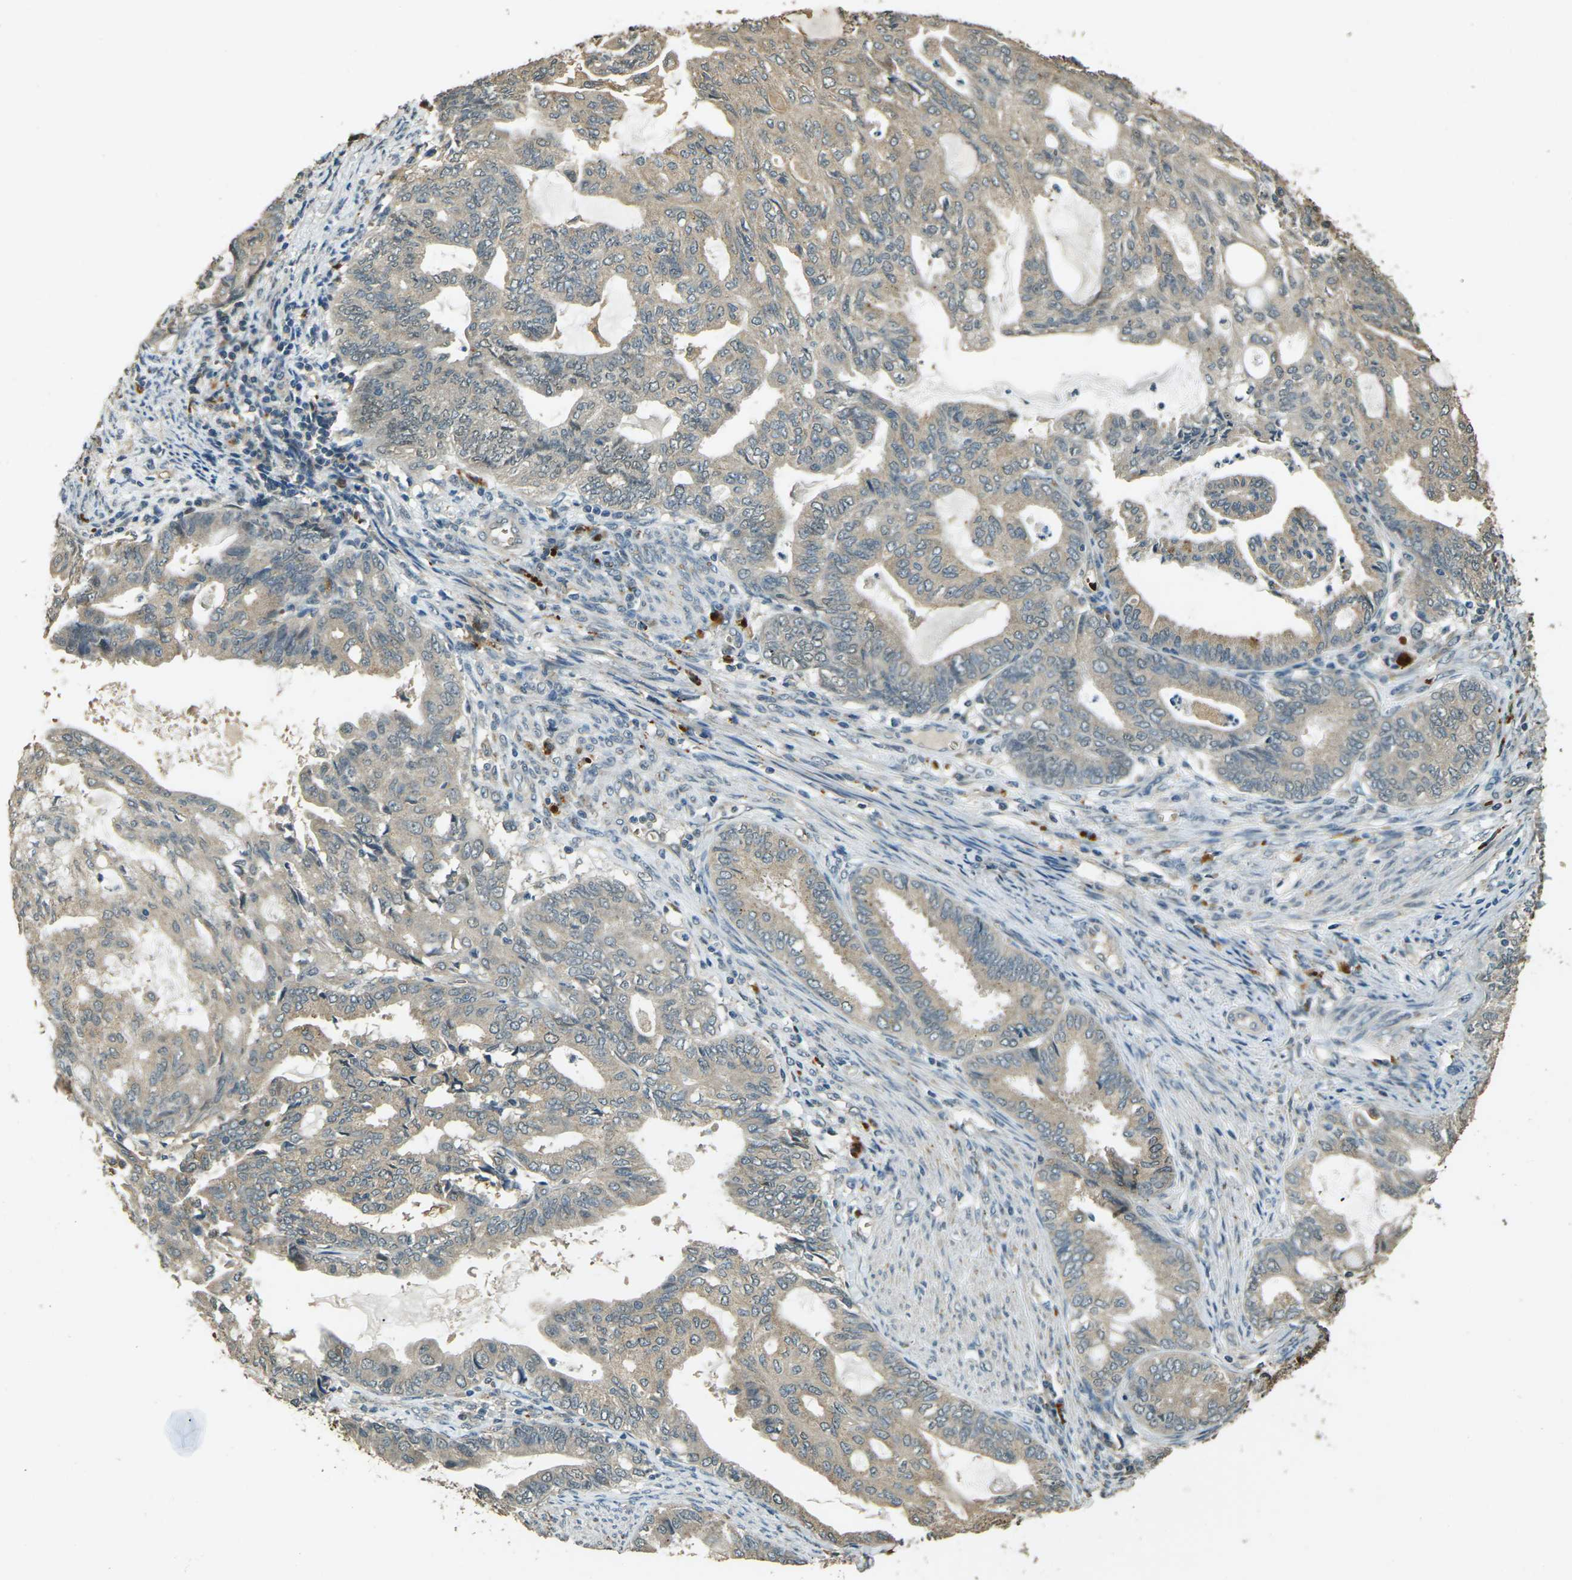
{"staining": {"intensity": "weak", "quantity": ">75%", "location": "cytoplasmic/membranous"}, "tissue": "endometrial cancer", "cell_type": "Tumor cells", "image_type": "cancer", "snomed": [{"axis": "morphology", "description": "Adenocarcinoma, NOS"}, {"axis": "topography", "description": "Endometrium"}], "caption": "A brown stain highlights weak cytoplasmic/membranous expression of a protein in human endometrial cancer (adenocarcinoma) tumor cells.", "gene": "TOR1A", "patient": {"sex": "female", "age": 86}}